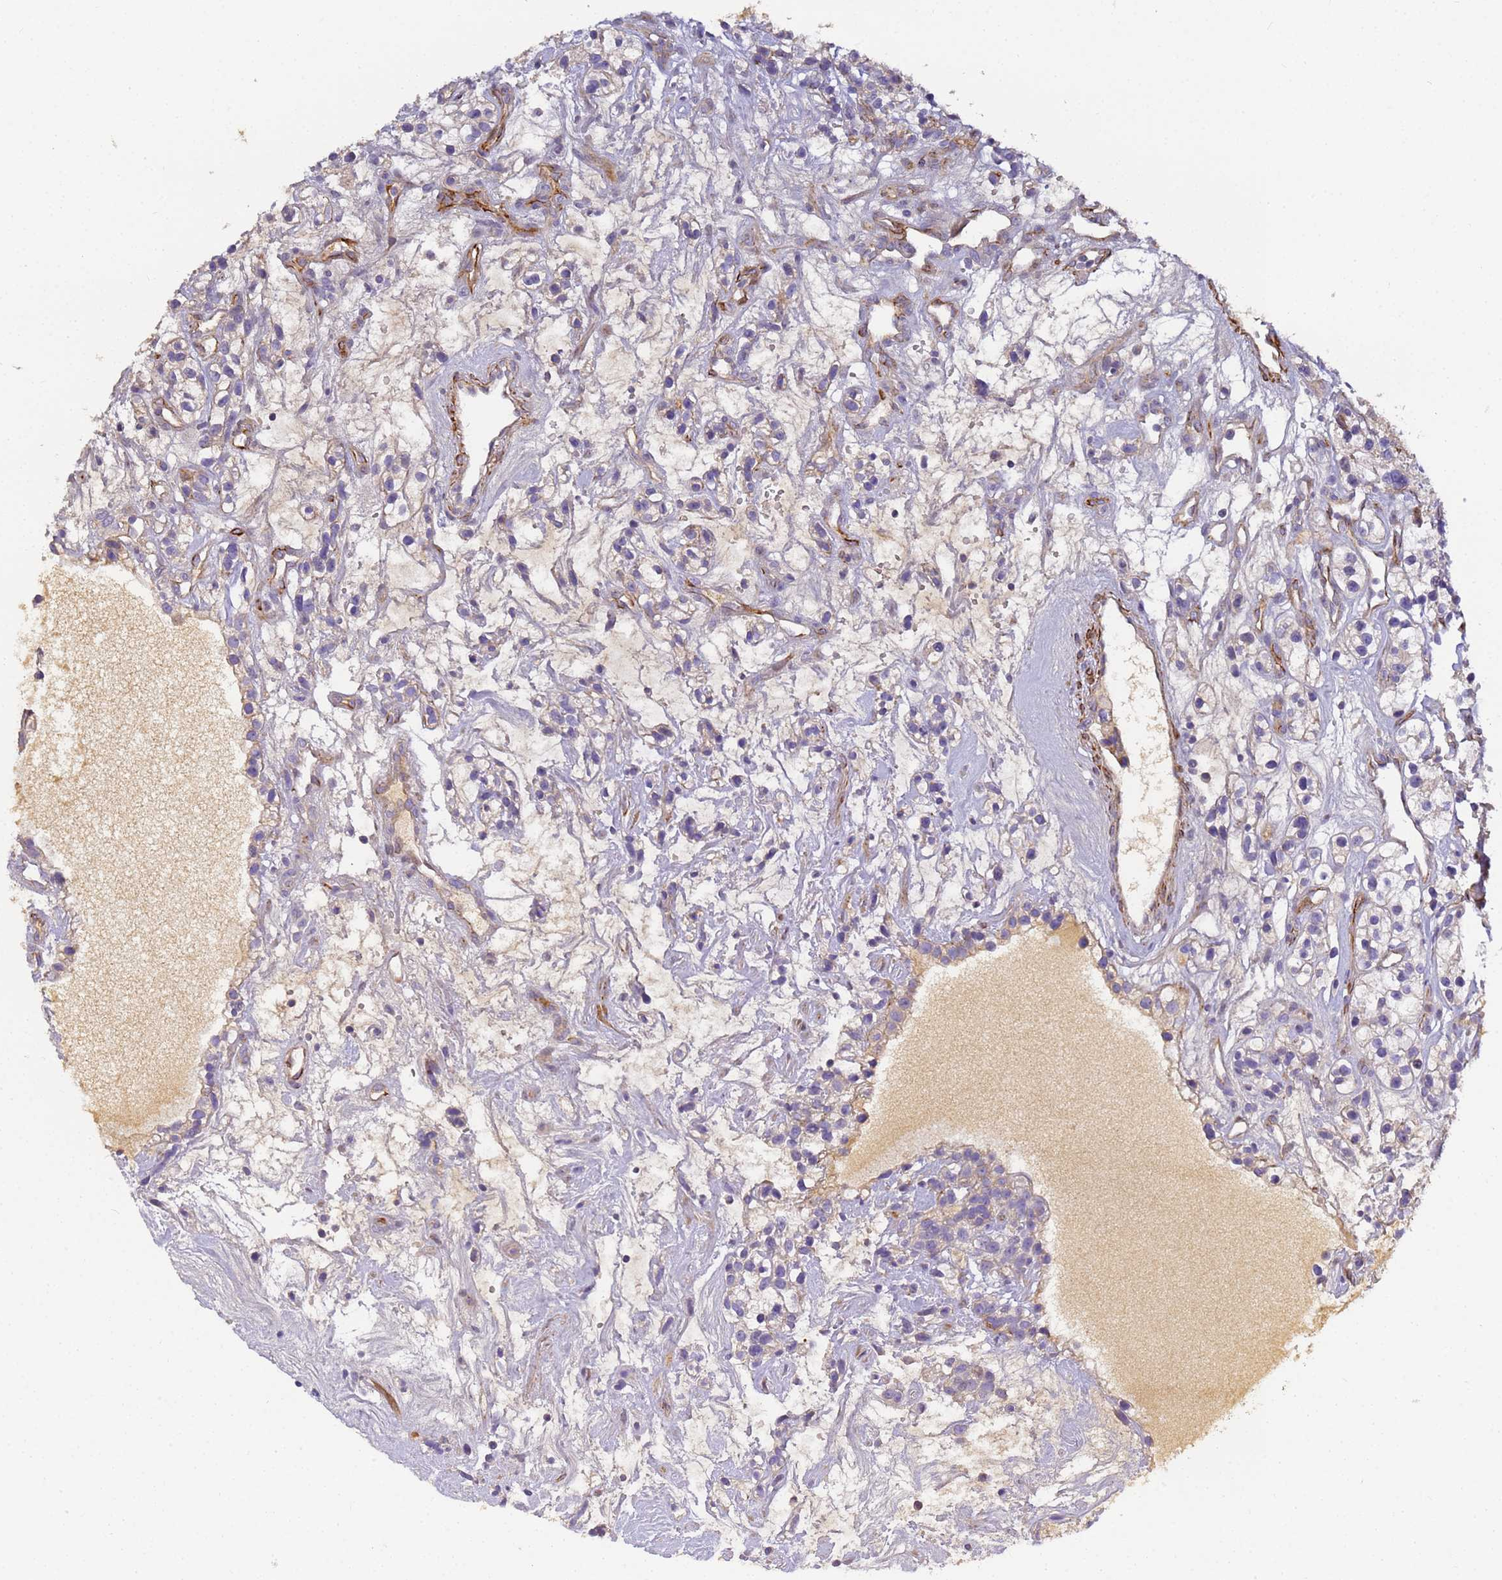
{"staining": {"intensity": "weak", "quantity": "<25%", "location": "cytoplasmic/membranous"}, "tissue": "renal cancer", "cell_type": "Tumor cells", "image_type": "cancer", "snomed": [{"axis": "morphology", "description": "Adenocarcinoma, NOS"}, {"axis": "topography", "description": "Kidney"}], "caption": "The photomicrograph demonstrates no significant positivity in tumor cells of renal adenocarcinoma.", "gene": "CFH", "patient": {"sex": "female", "age": 57}}